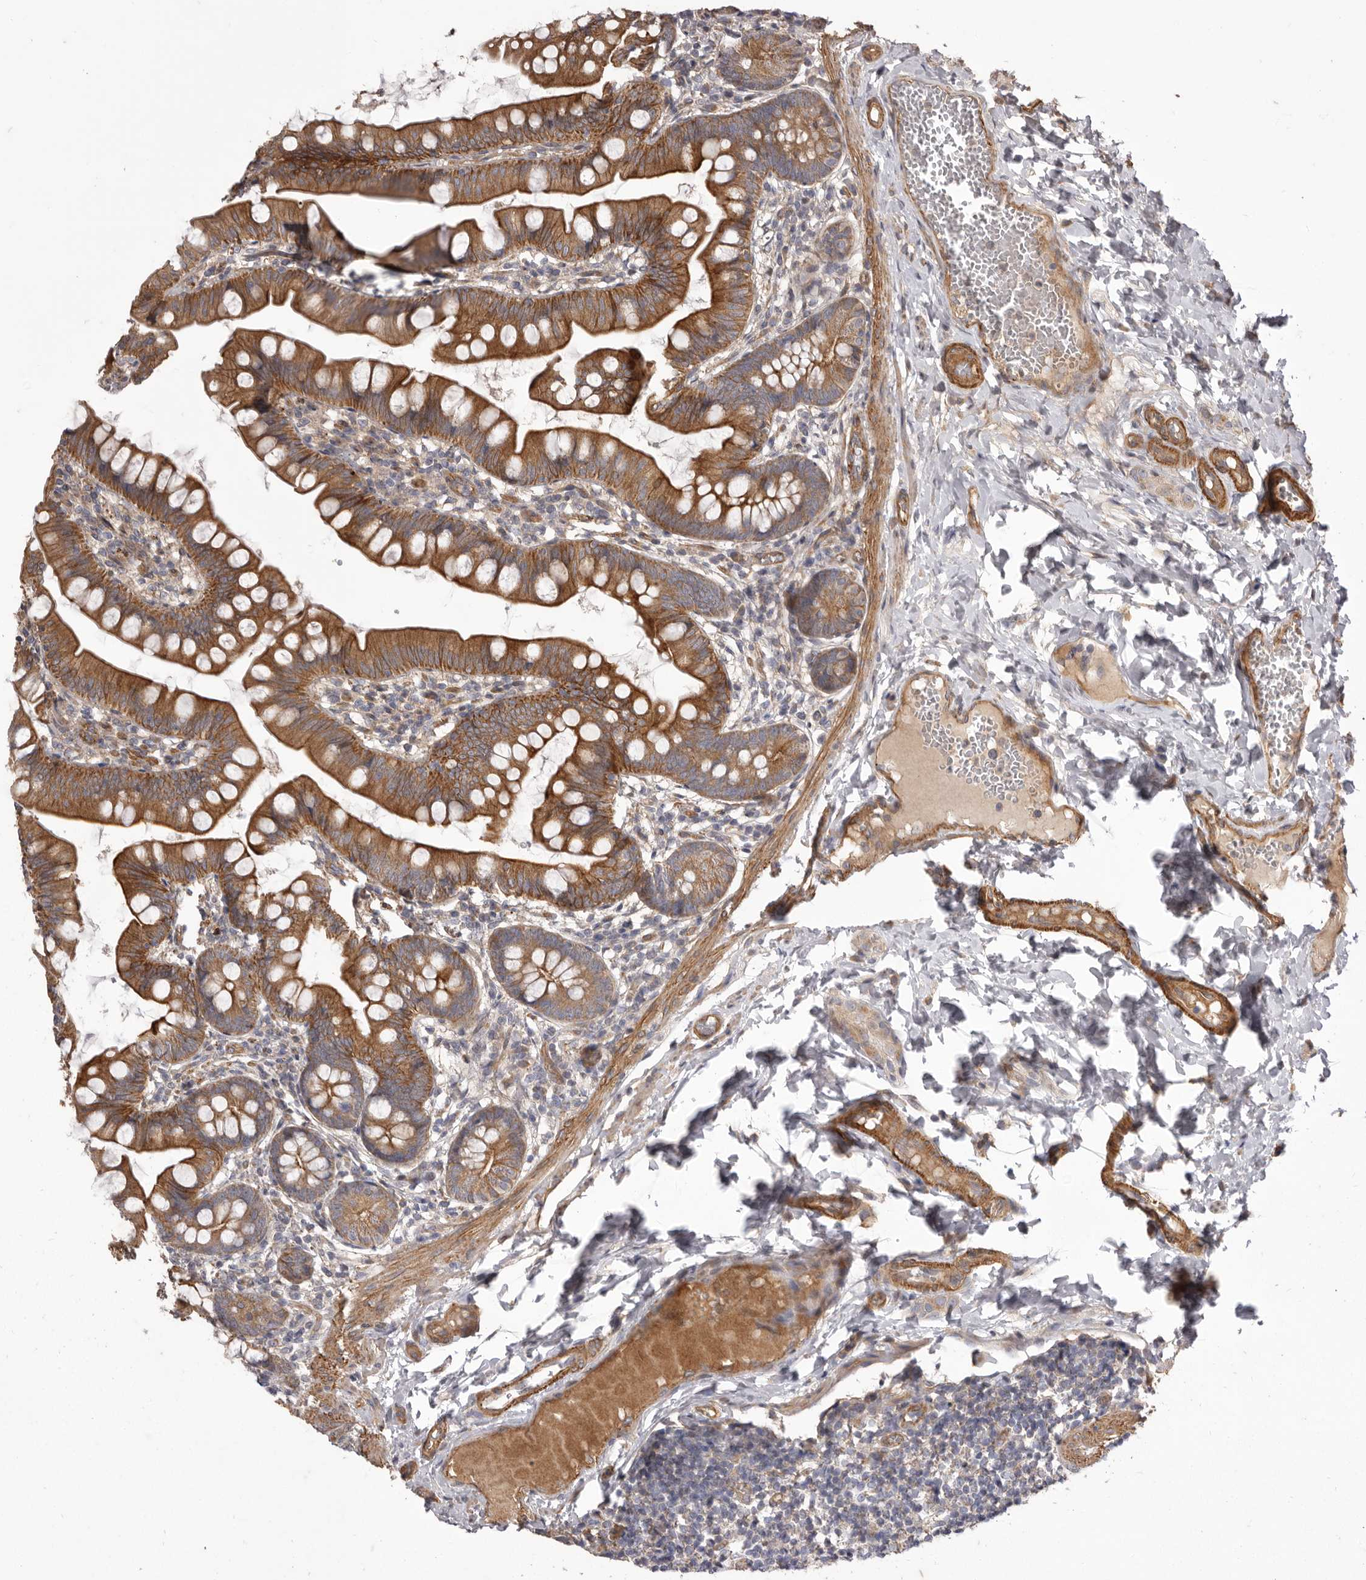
{"staining": {"intensity": "strong", "quantity": ">75%", "location": "cytoplasmic/membranous"}, "tissue": "small intestine", "cell_type": "Glandular cells", "image_type": "normal", "snomed": [{"axis": "morphology", "description": "Normal tissue, NOS"}, {"axis": "topography", "description": "Small intestine"}], "caption": "Small intestine stained with DAB (3,3'-diaminobenzidine) immunohistochemistry (IHC) demonstrates high levels of strong cytoplasmic/membranous expression in about >75% of glandular cells. (brown staining indicates protein expression, while blue staining denotes nuclei).", "gene": "VPS45", "patient": {"sex": "male", "age": 7}}